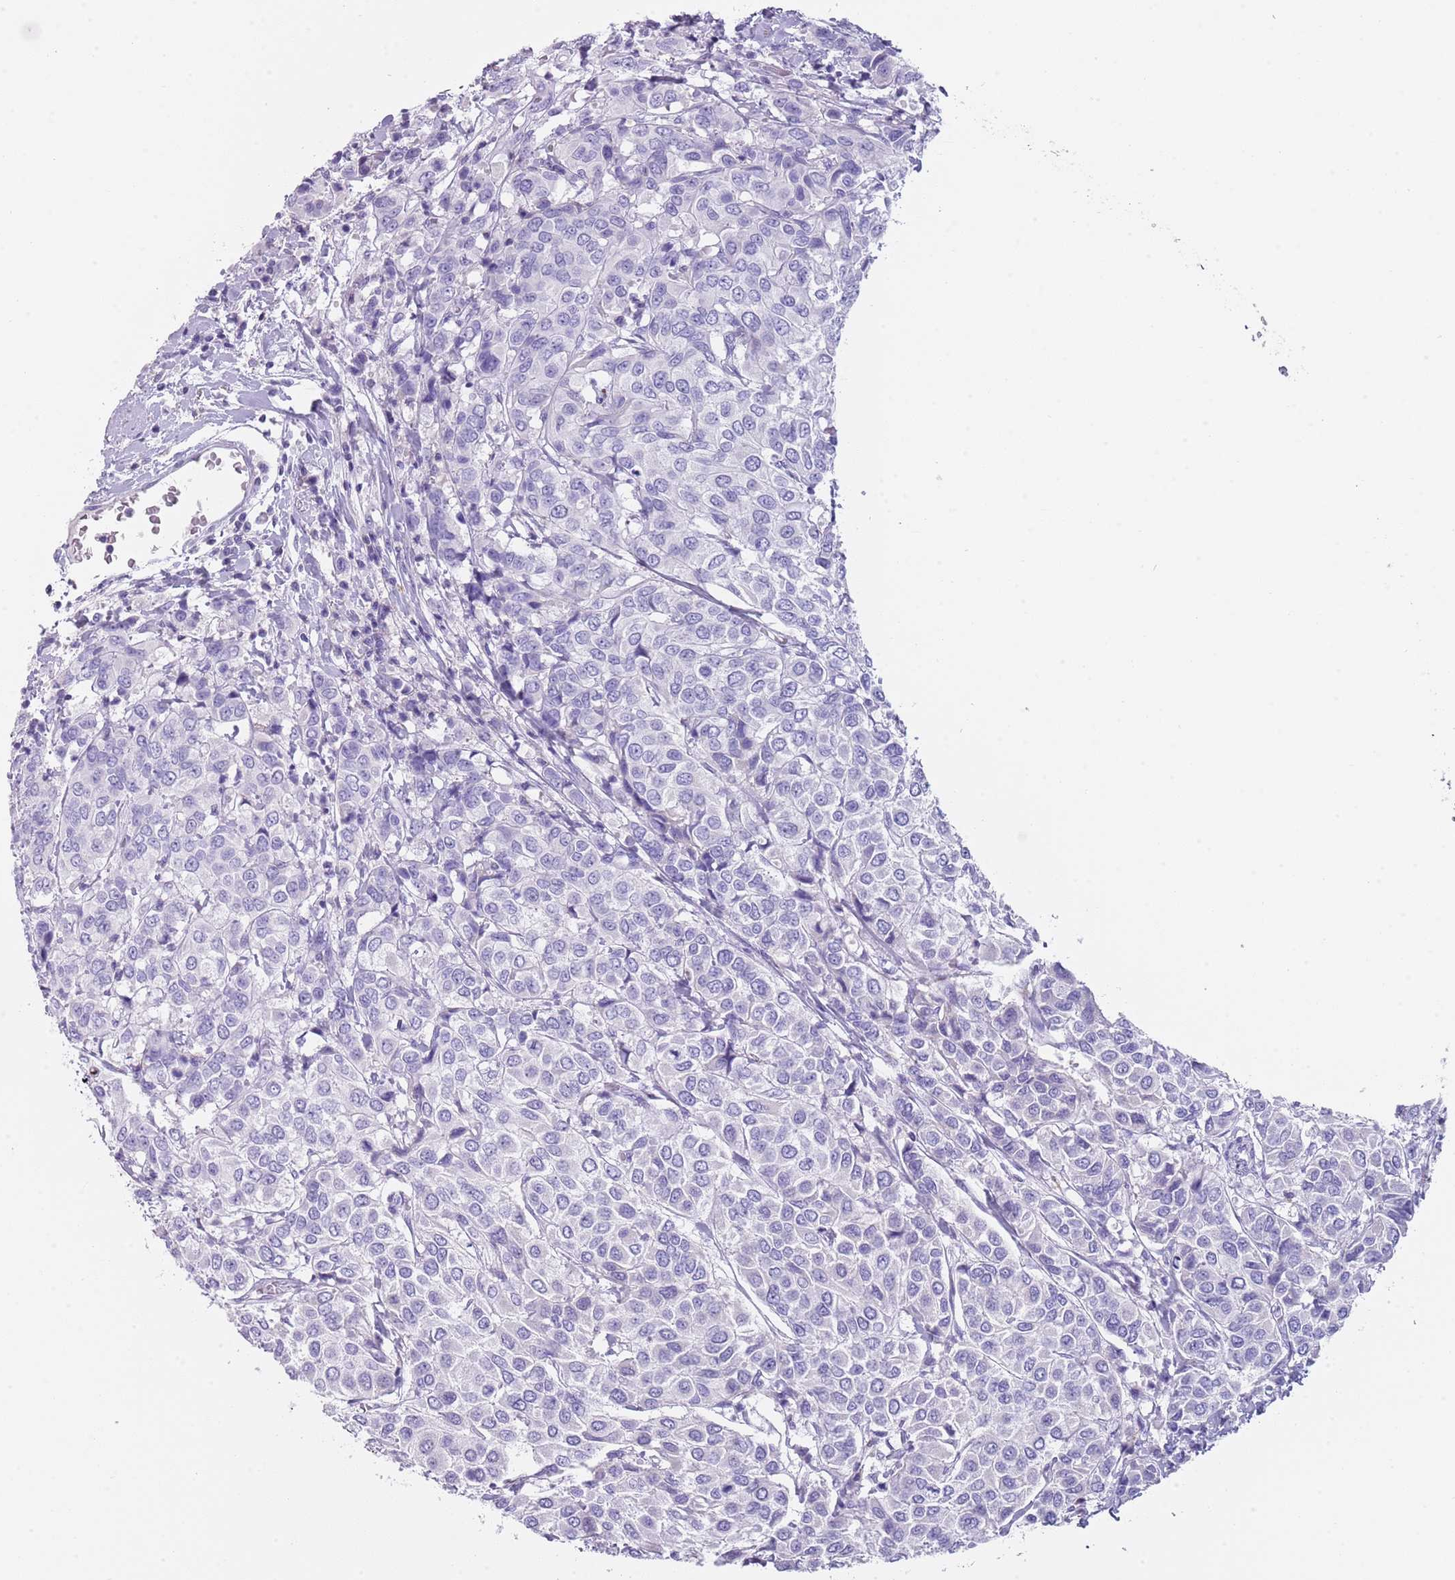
{"staining": {"intensity": "negative", "quantity": "none", "location": "none"}, "tissue": "breast cancer", "cell_type": "Tumor cells", "image_type": "cancer", "snomed": [{"axis": "morphology", "description": "Duct carcinoma"}, {"axis": "topography", "description": "Breast"}], "caption": "The micrograph reveals no staining of tumor cells in breast infiltrating ductal carcinoma.", "gene": "NBPF20", "patient": {"sex": "female", "age": 55}}